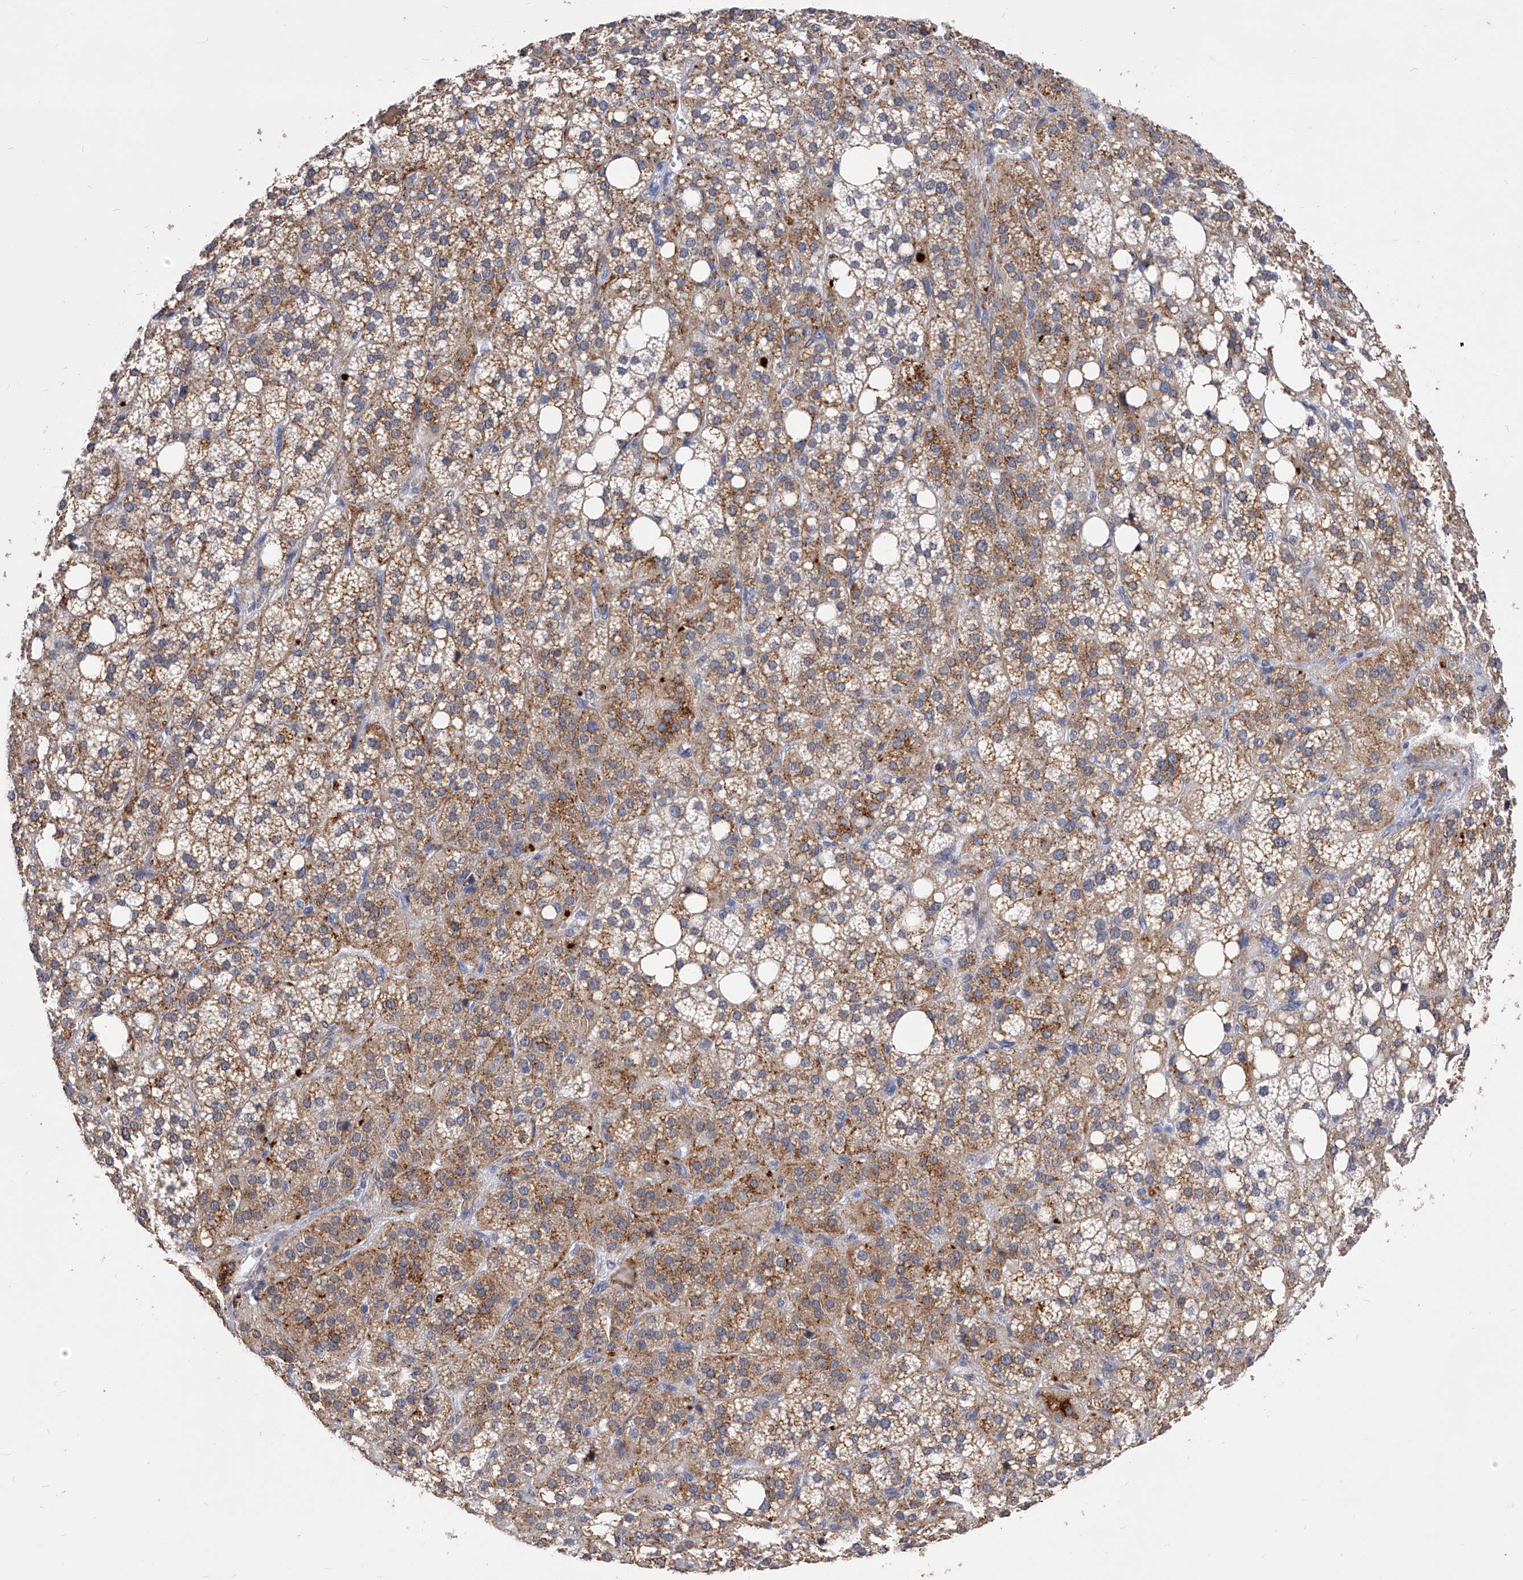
{"staining": {"intensity": "moderate", "quantity": "25%-75%", "location": "cytoplasmic/membranous"}, "tissue": "adrenal gland", "cell_type": "Glandular cells", "image_type": "normal", "snomed": [{"axis": "morphology", "description": "Normal tissue, NOS"}, {"axis": "topography", "description": "Adrenal gland"}], "caption": "Immunohistochemical staining of benign human adrenal gland demonstrates medium levels of moderate cytoplasmic/membranous staining in about 25%-75% of glandular cells.", "gene": "ZNF529", "patient": {"sex": "female", "age": 59}}